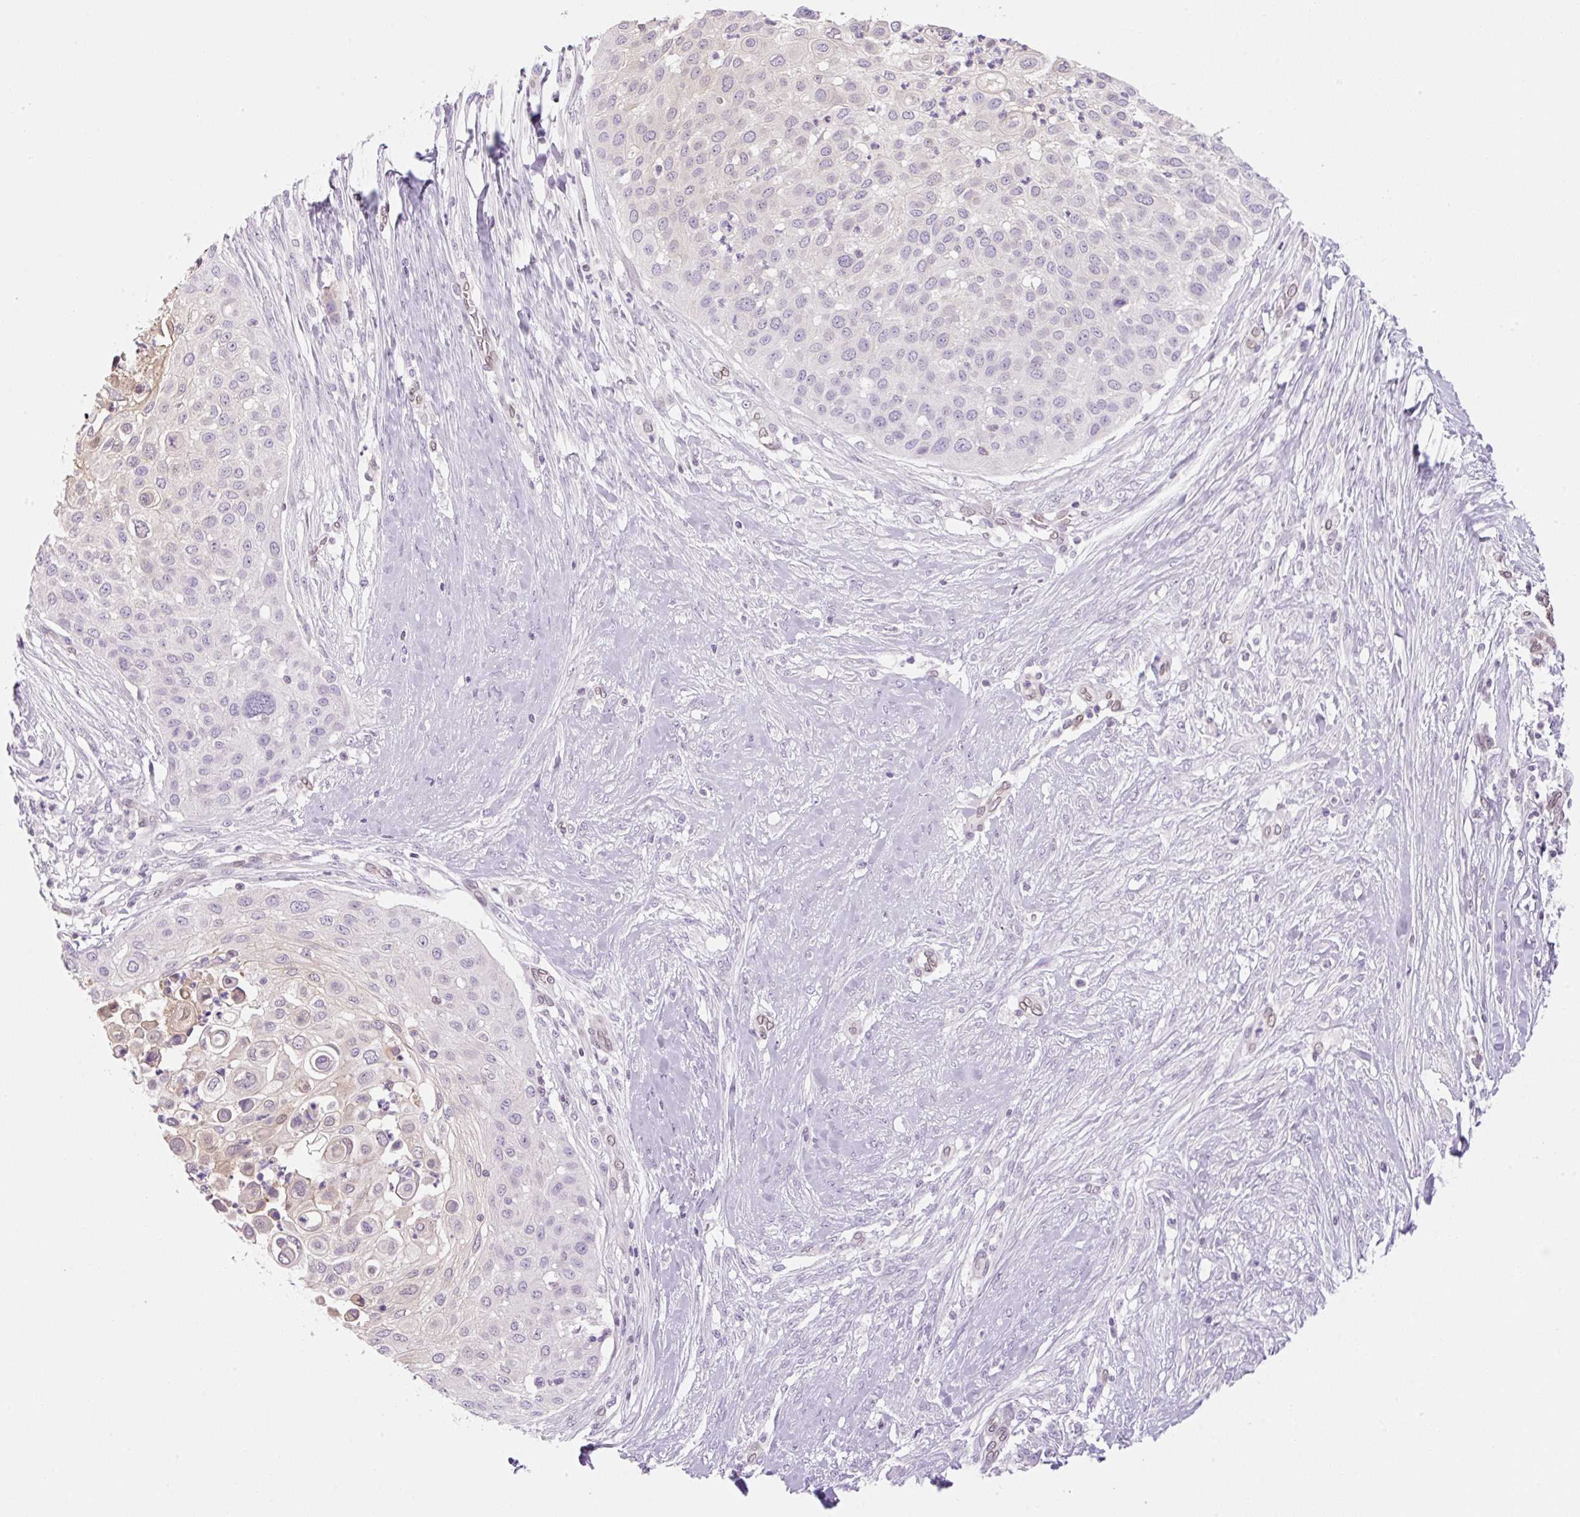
{"staining": {"intensity": "negative", "quantity": "none", "location": "none"}, "tissue": "skin cancer", "cell_type": "Tumor cells", "image_type": "cancer", "snomed": [{"axis": "morphology", "description": "Squamous cell carcinoma, NOS"}, {"axis": "topography", "description": "Skin"}], "caption": "DAB immunohistochemical staining of human skin cancer (squamous cell carcinoma) reveals no significant staining in tumor cells.", "gene": "SYNE3", "patient": {"sex": "female", "age": 87}}